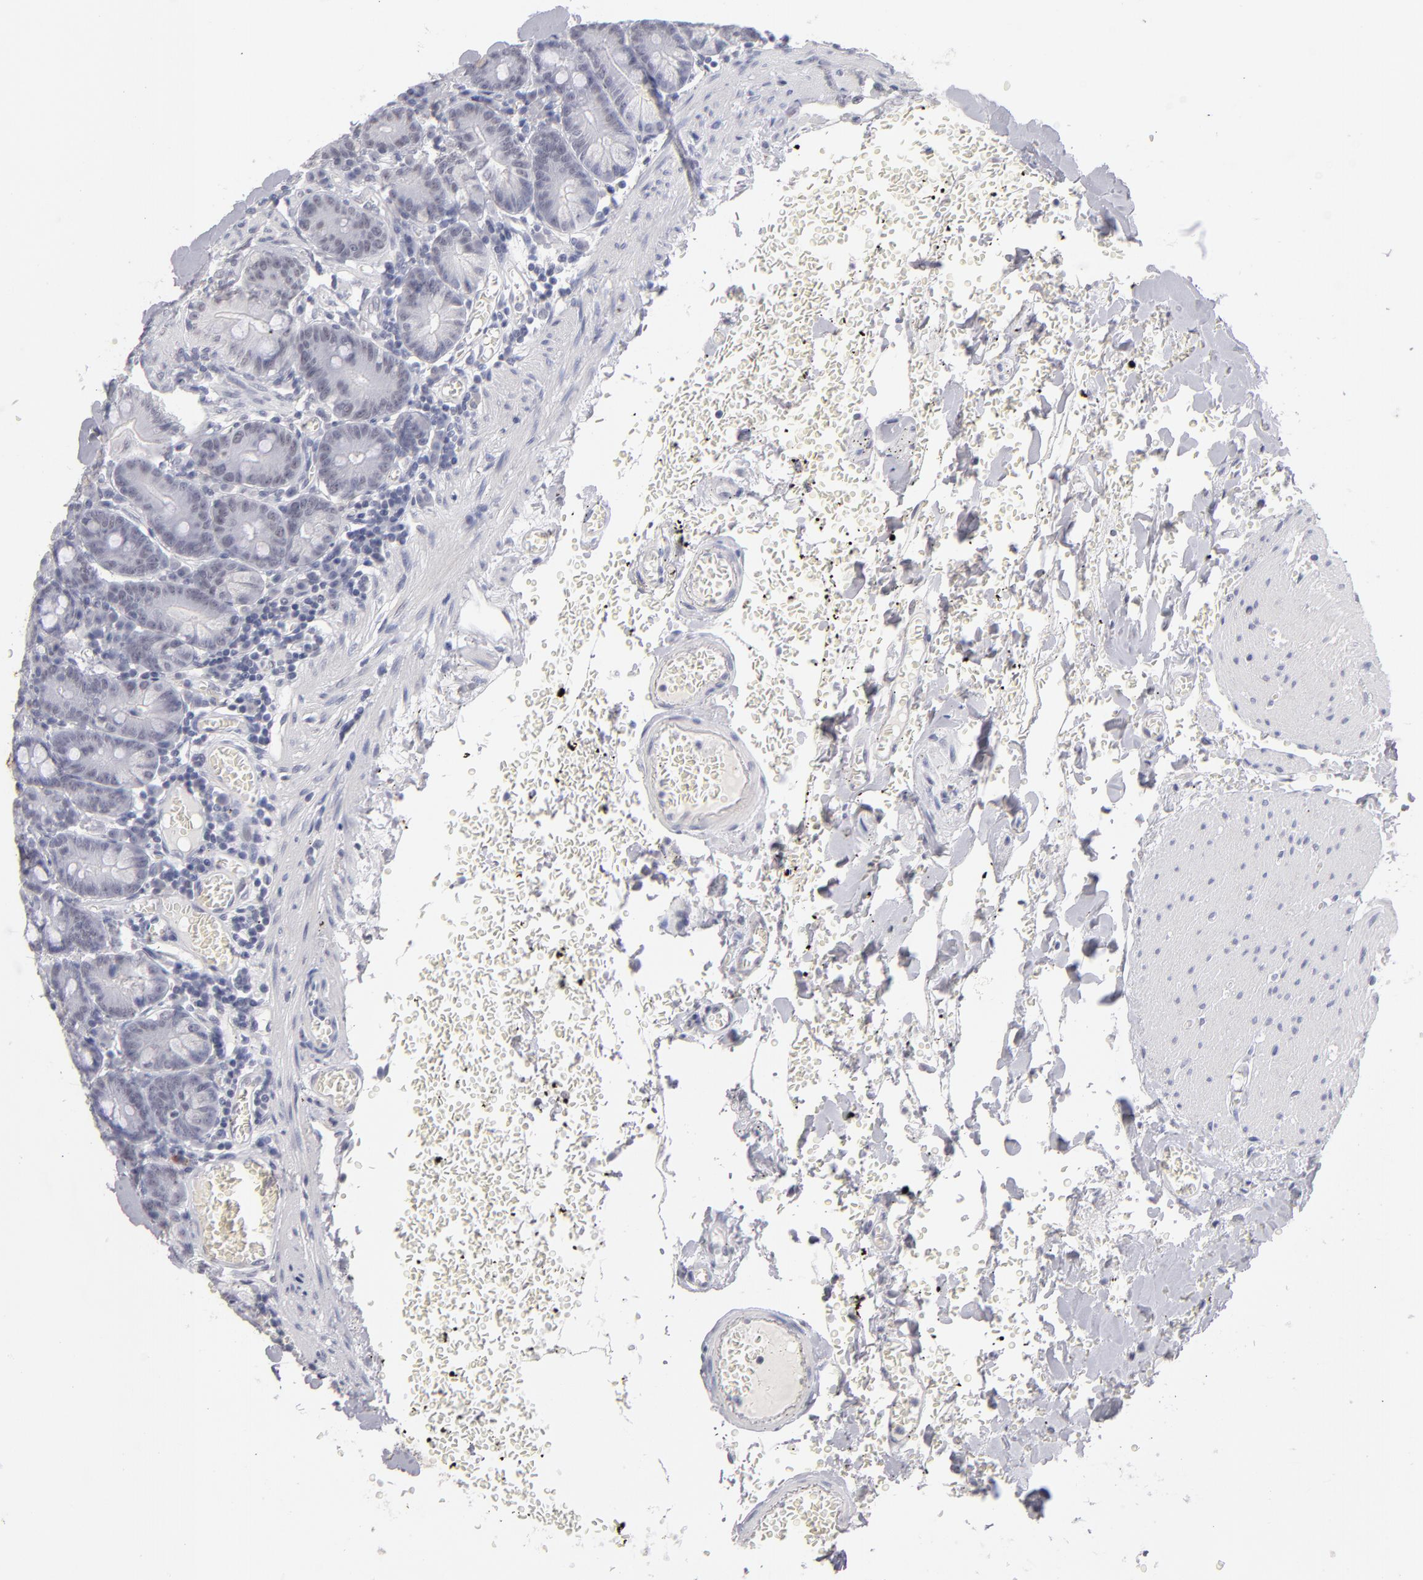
{"staining": {"intensity": "strong", "quantity": ">75%", "location": "cytoplasmic/membranous"}, "tissue": "small intestine", "cell_type": "Glandular cells", "image_type": "normal", "snomed": [{"axis": "morphology", "description": "Normal tissue, NOS"}, {"axis": "topography", "description": "Small intestine"}], "caption": "The micrograph reveals a brown stain indicating the presence of a protein in the cytoplasmic/membranous of glandular cells in small intestine. (brown staining indicates protein expression, while blue staining denotes nuclei).", "gene": "TEX11", "patient": {"sex": "male", "age": 71}}